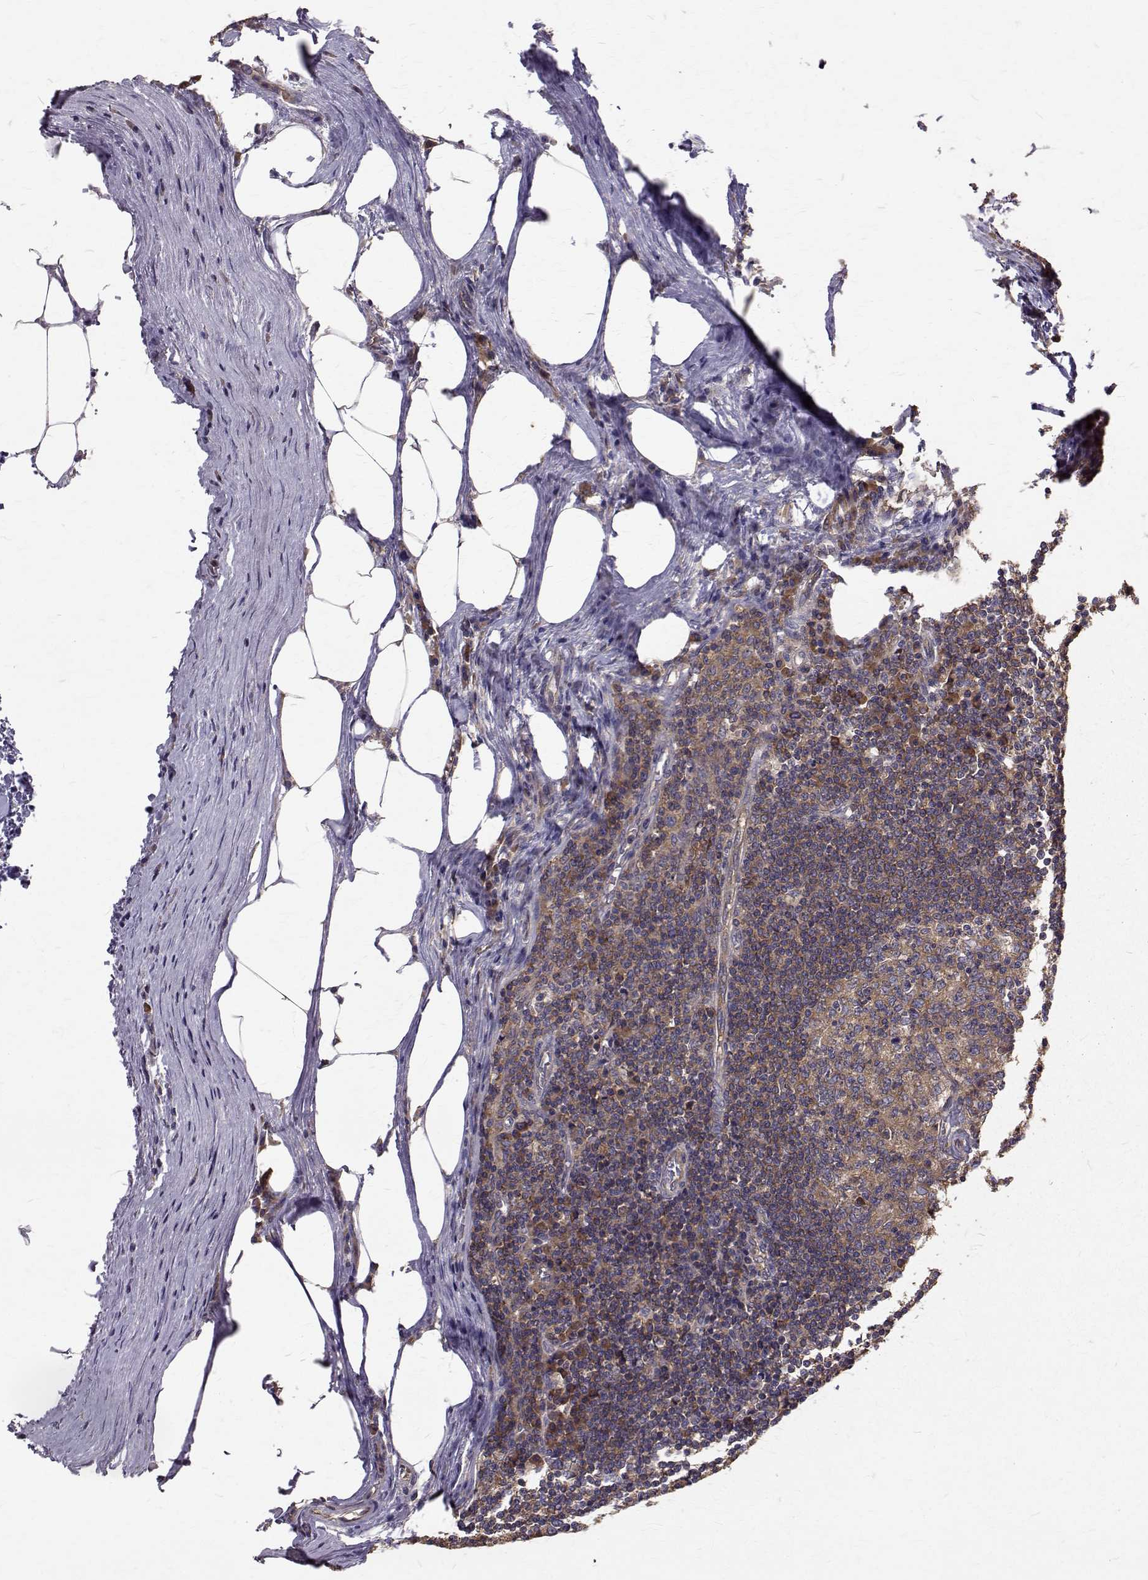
{"staining": {"intensity": "weak", "quantity": "25%-75%", "location": "cytoplasmic/membranous"}, "tissue": "lymph node", "cell_type": "Germinal center cells", "image_type": "normal", "snomed": [{"axis": "morphology", "description": "Normal tissue, NOS"}, {"axis": "topography", "description": "Lymph node"}], "caption": "Germinal center cells reveal low levels of weak cytoplasmic/membranous positivity in about 25%-75% of cells in unremarkable human lymph node.", "gene": "FARSB", "patient": {"sex": "male", "age": 67}}